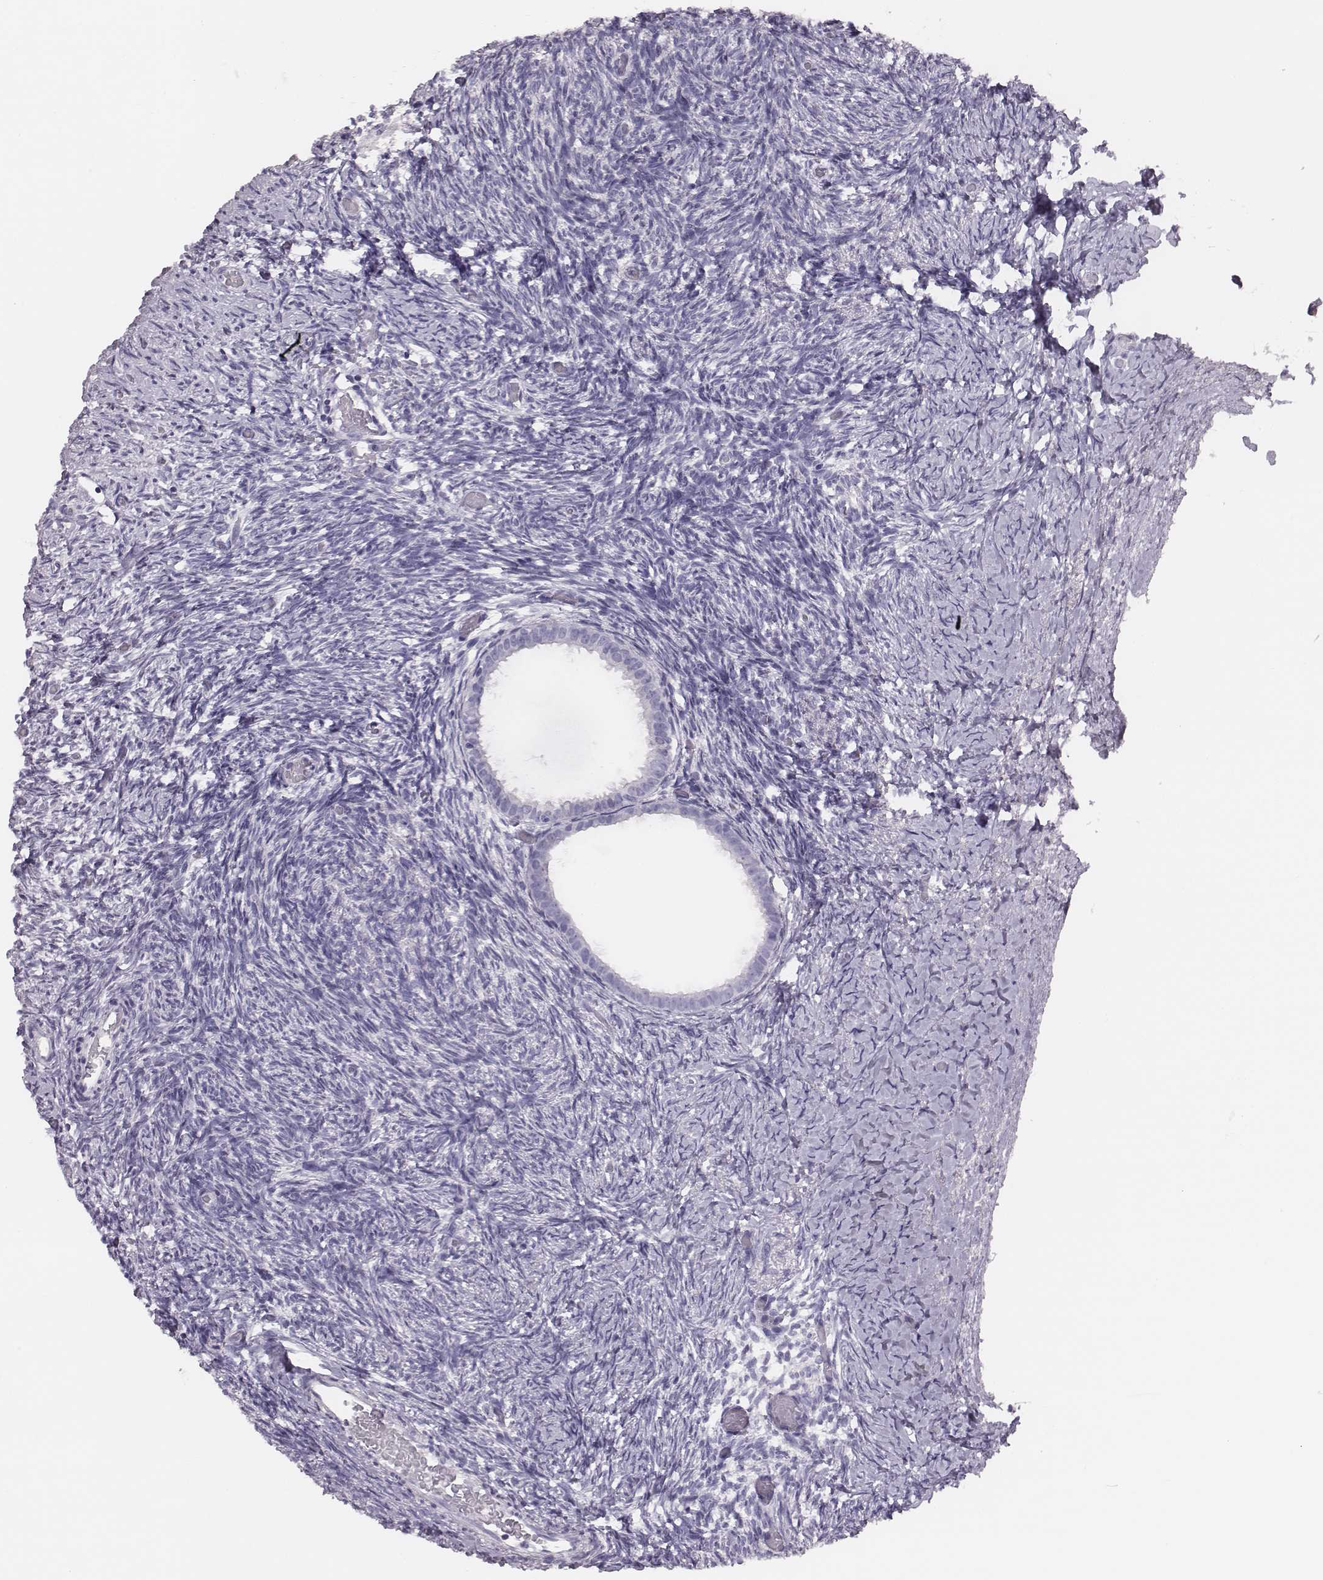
{"staining": {"intensity": "negative", "quantity": "none", "location": "none"}, "tissue": "ovary", "cell_type": "Follicle cells", "image_type": "normal", "snomed": [{"axis": "morphology", "description": "Normal tissue, NOS"}, {"axis": "topography", "description": "Ovary"}], "caption": "A histopathology image of ovary stained for a protein displays no brown staining in follicle cells.", "gene": "H1", "patient": {"sex": "female", "age": 39}}